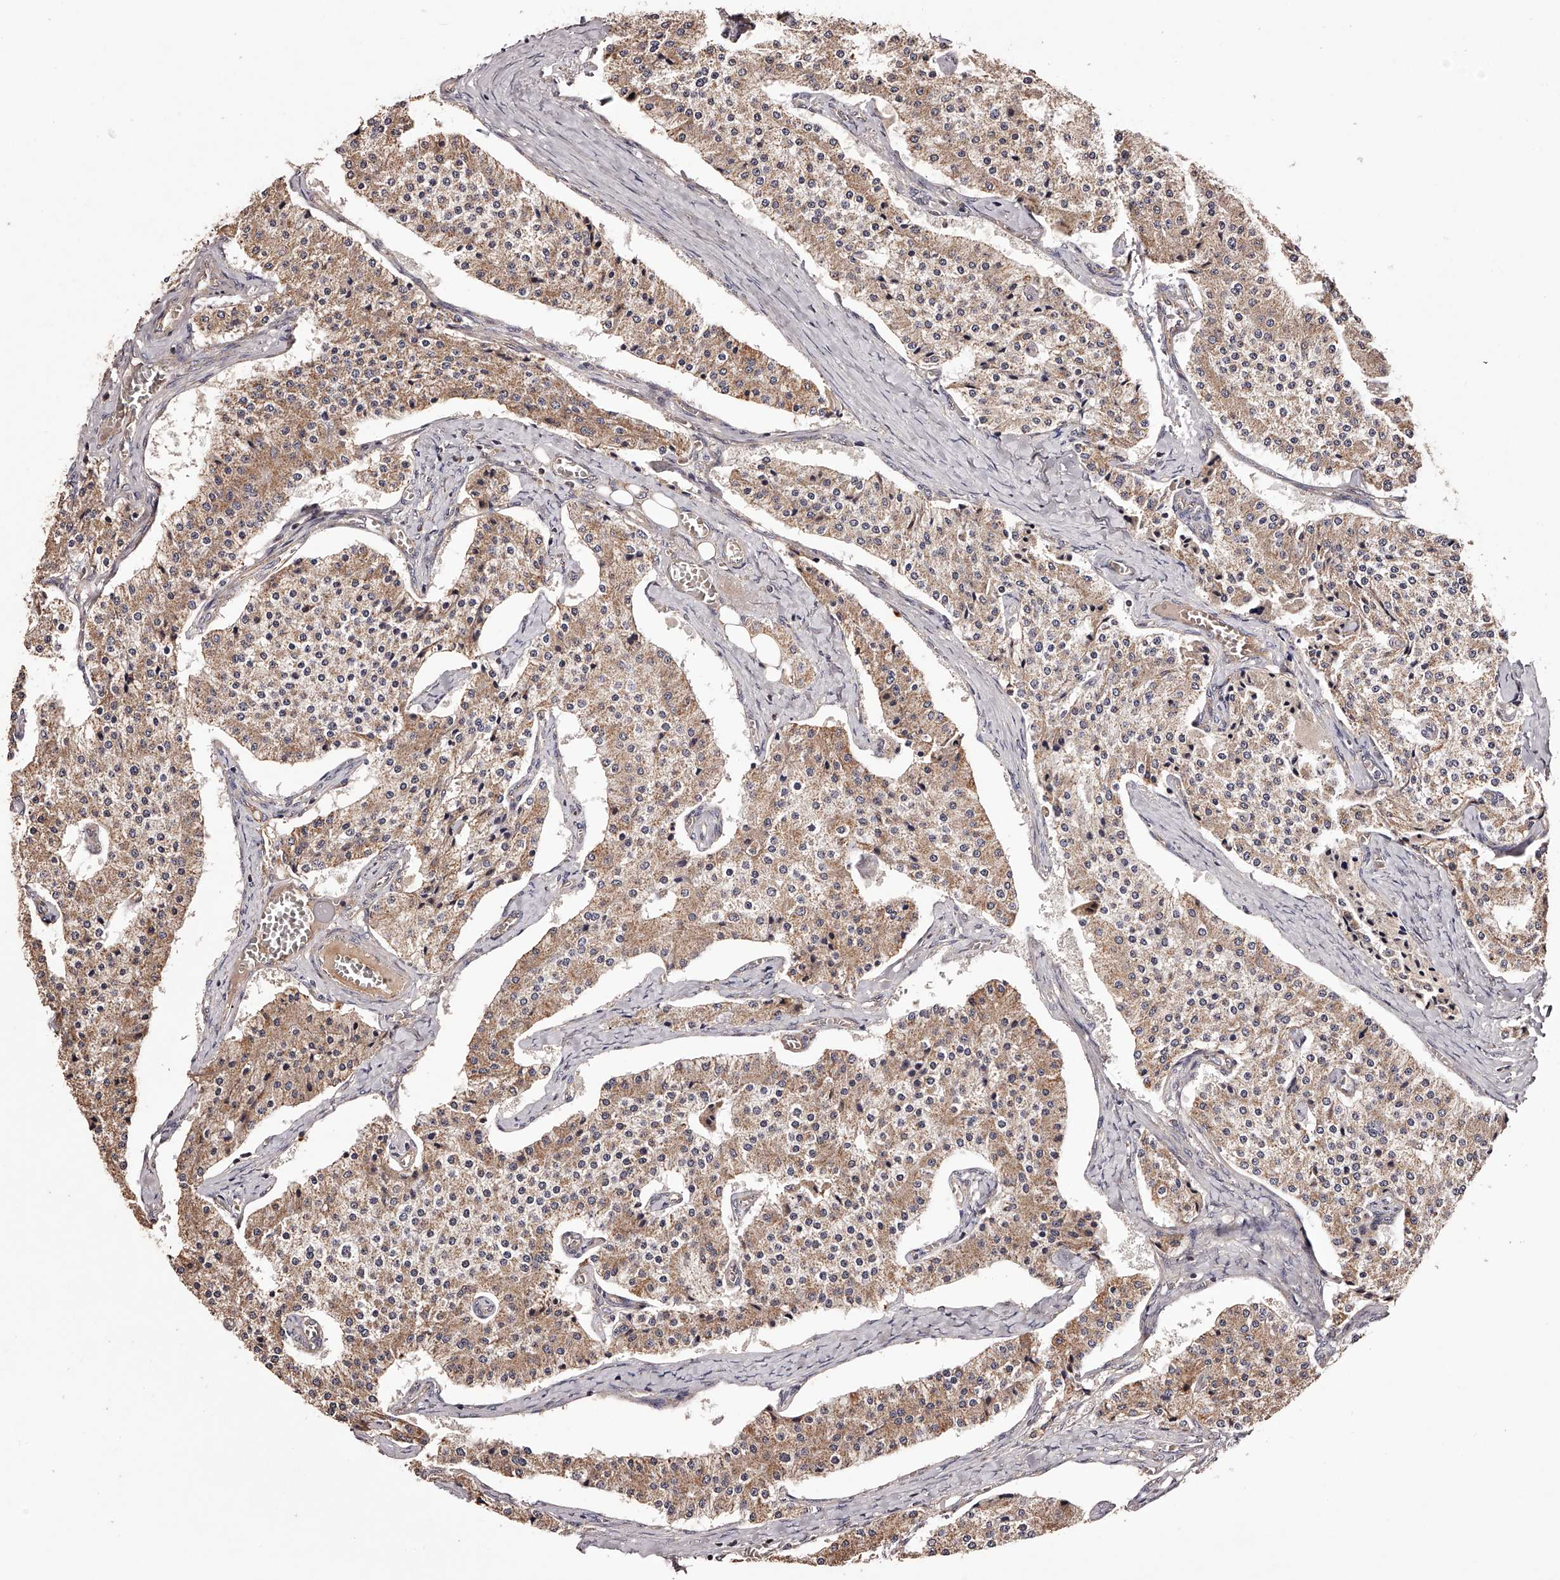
{"staining": {"intensity": "weak", "quantity": ">75%", "location": "cytoplasmic/membranous"}, "tissue": "carcinoid", "cell_type": "Tumor cells", "image_type": "cancer", "snomed": [{"axis": "morphology", "description": "Carcinoid, malignant, NOS"}, {"axis": "topography", "description": "Colon"}], "caption": "Immunohistochemical staining of human carcinoid reveals low levels of weak cytoplasmic/membranous positivity in about >75% of tumor cells.", "gene": "USP21", "patient": {"sex": "female", "age": 52}}